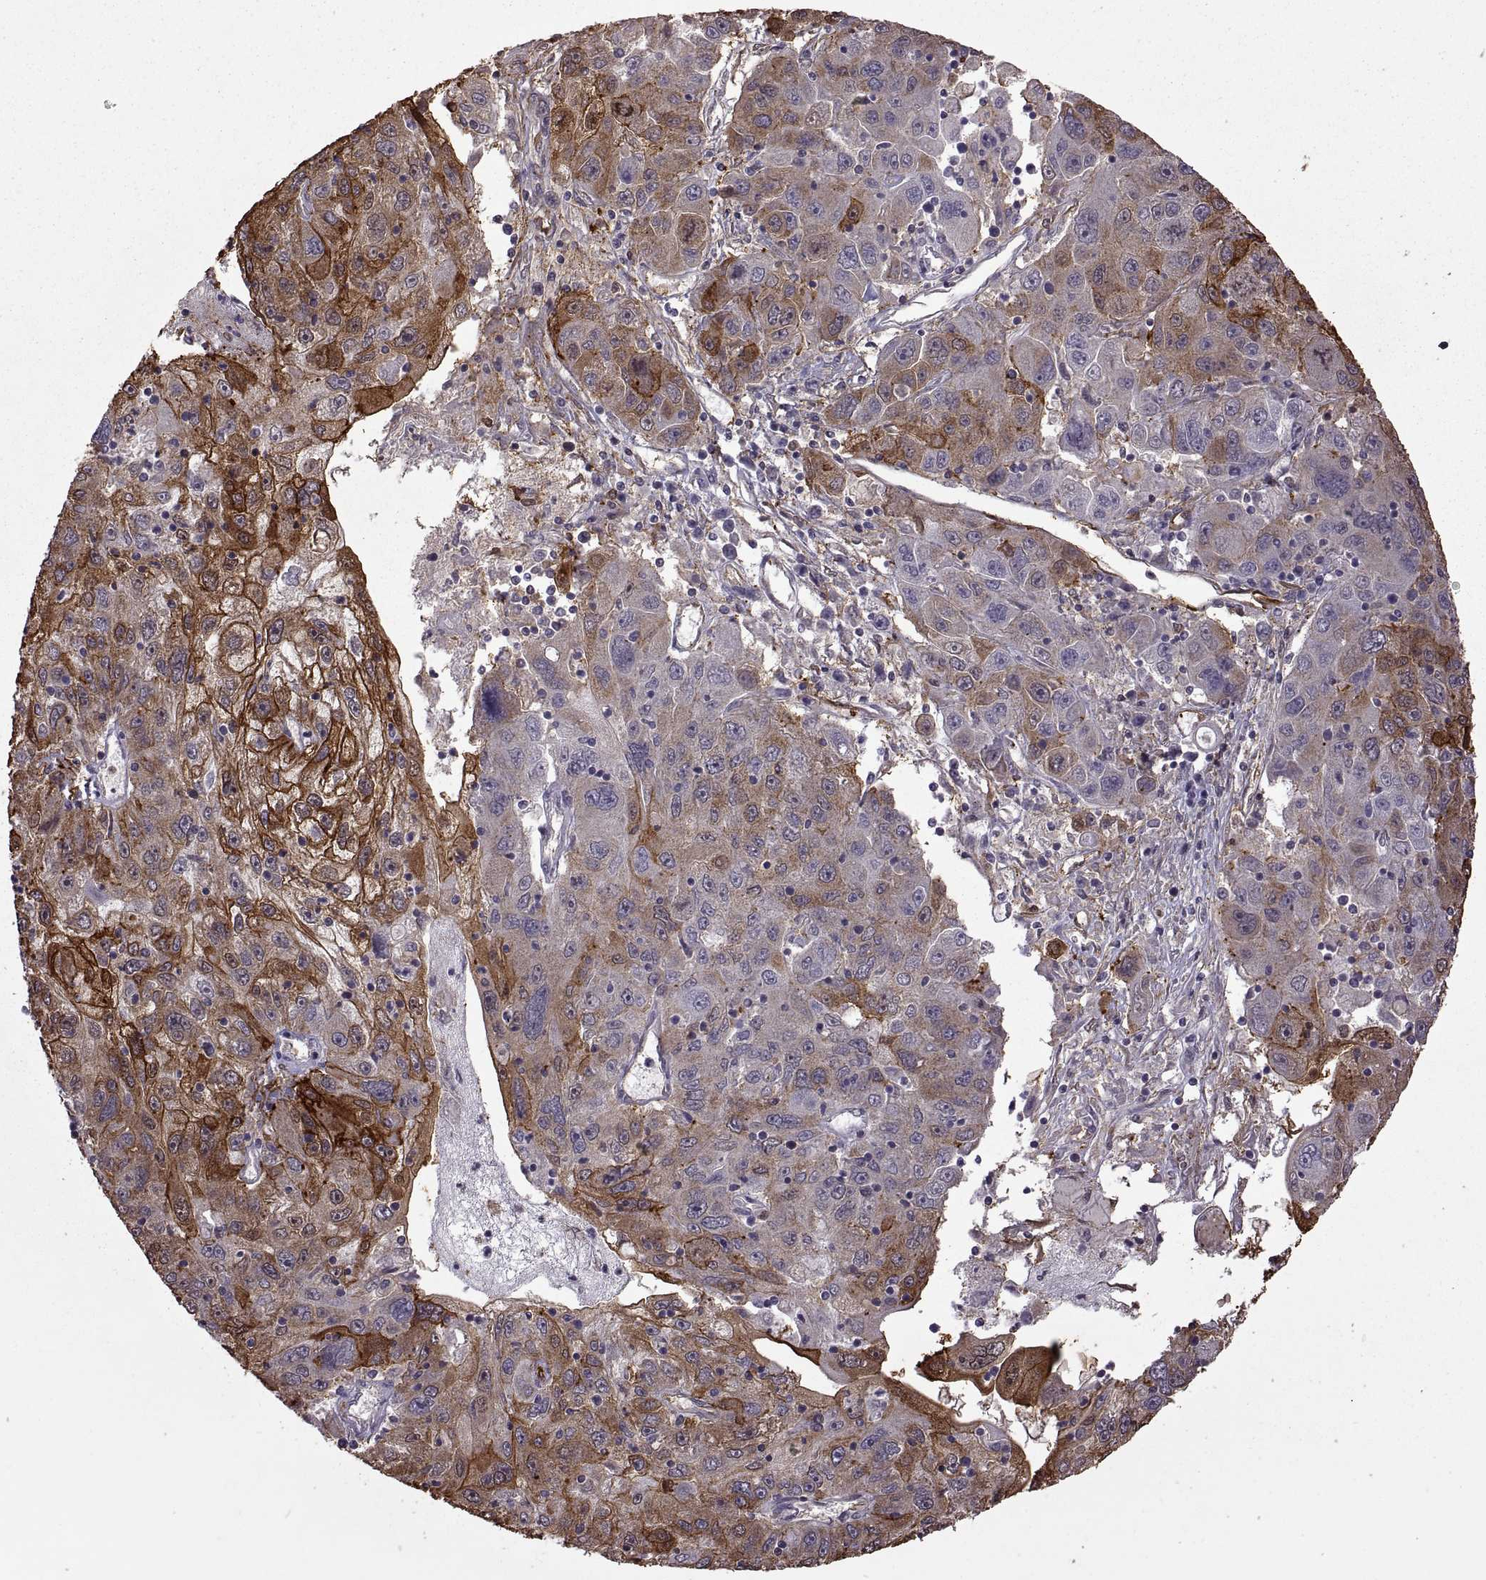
{"staining": {"intensity": "moderate", "quantity": ">75%", "location": "cytoplasmic/membranous"}, "tissue": "stomach cancer", "cell_type": "Tumor cells", "image_type": "cancer", "snomed": [{"axis": "morphology", "description": "Adenocarcinoma, NOS"}, {"axis": "topography", "description": "Stomach"}], "caption": "This is an image of IHC staining of stomach adenocarcinoma, which shows moderate expression in the cytoplasmic/membranous of tumor cells.", "gene": "S100A10", "patient": {"sex": "male", "age": 56}}